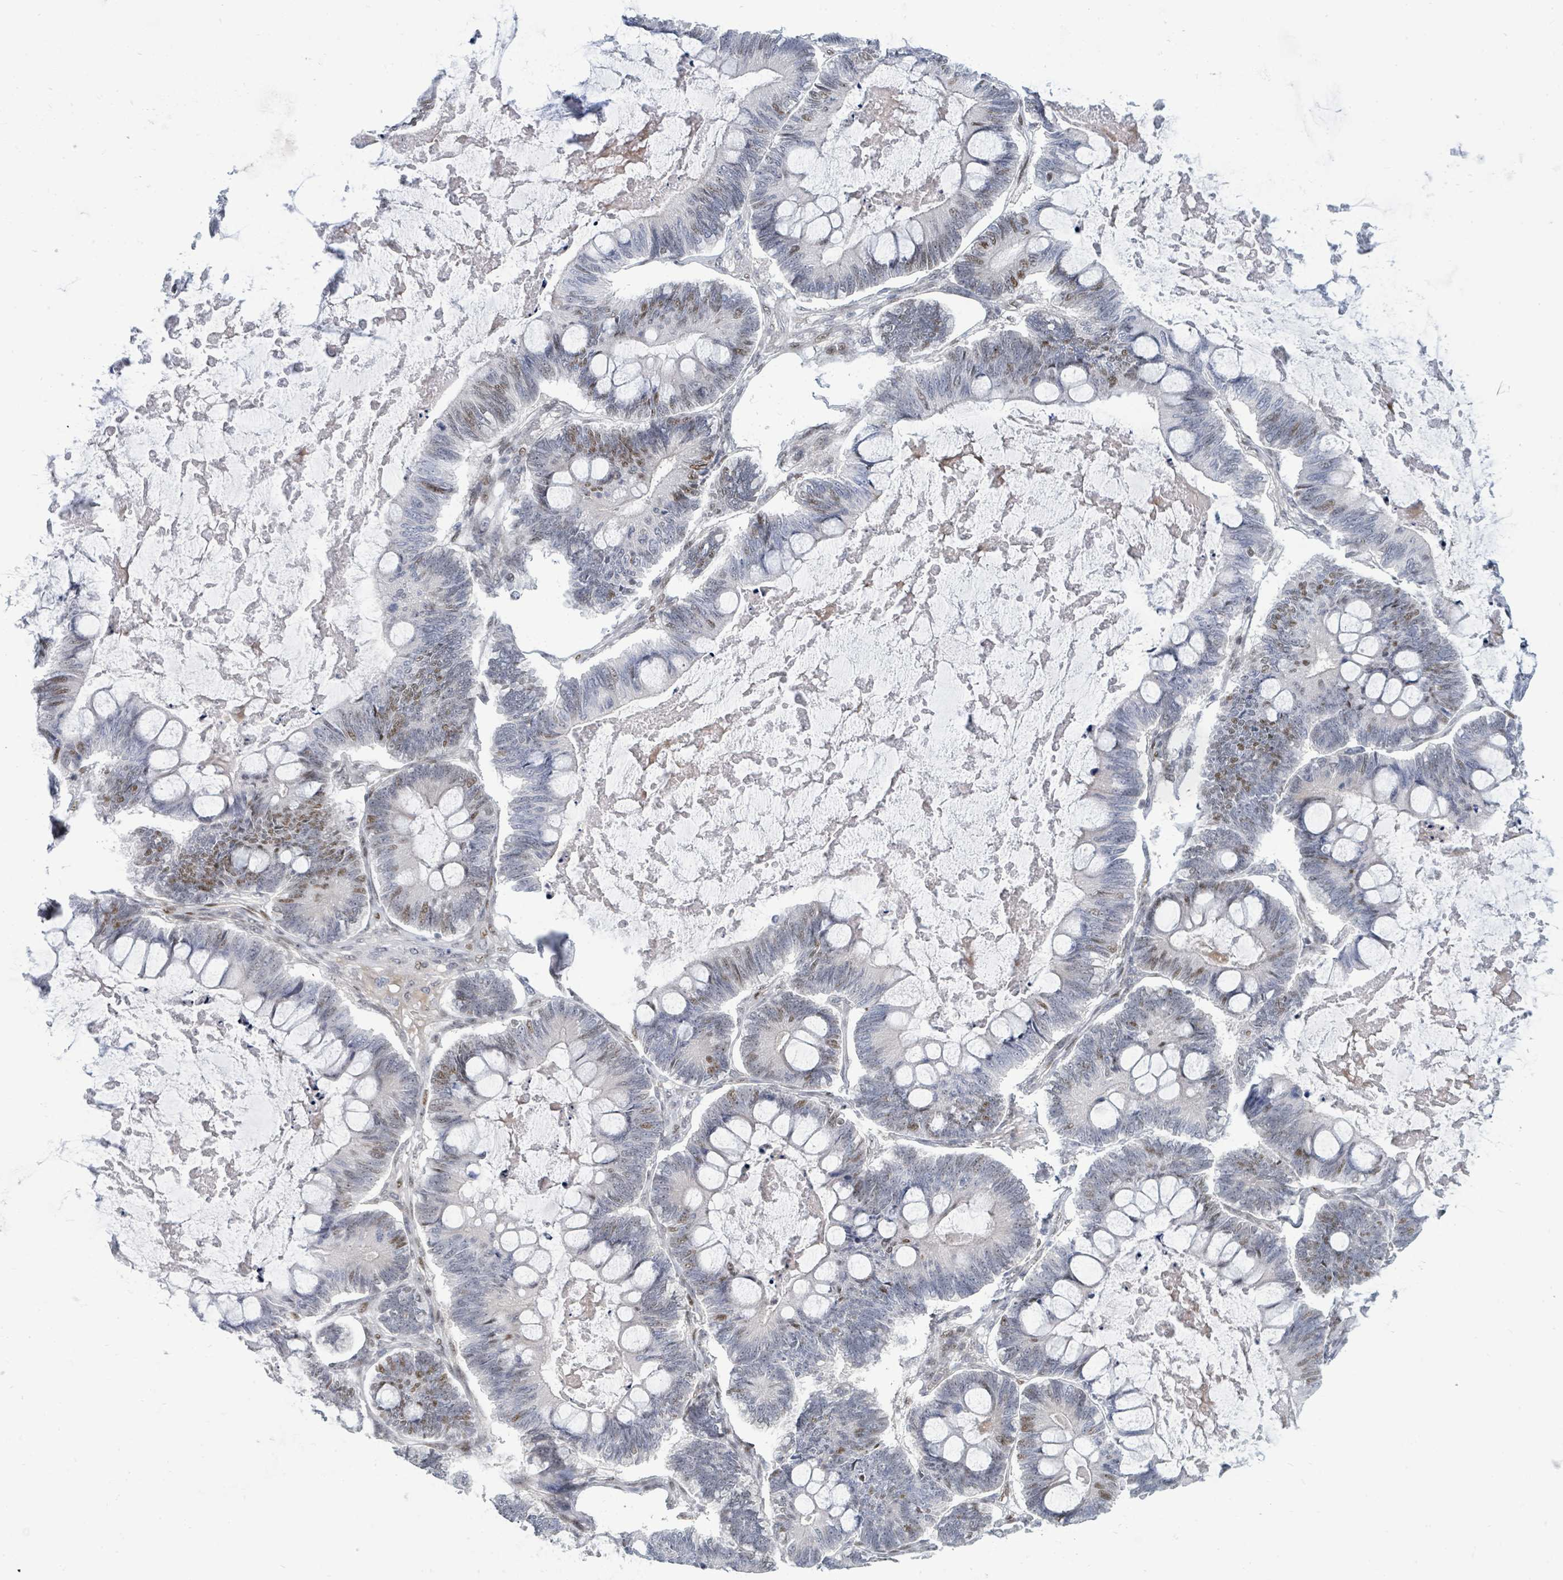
{"staining": {"intensity": "moderate", "quantity": "25%-75%", "location": "nuclear"}, "tissue": "ovarian cancer", "cell_type": "Tumor cells", "image_type": "cancer", "snomed": [{"axis": "morphology", "description": "Cystadenocarcinoma, mucinous, NOS"}, {"axis": "topography", "description": "Ovary"}], "caption": "Tumor cells display medium levels of moderate nuclear positivity in approximately 25%-75% of cells in human ovarian cancer. (Brightfield microscopy of DAB IHC at high magnification).", "gene": "SUMO4", "patient": {"sex": "female", "age": 61}}